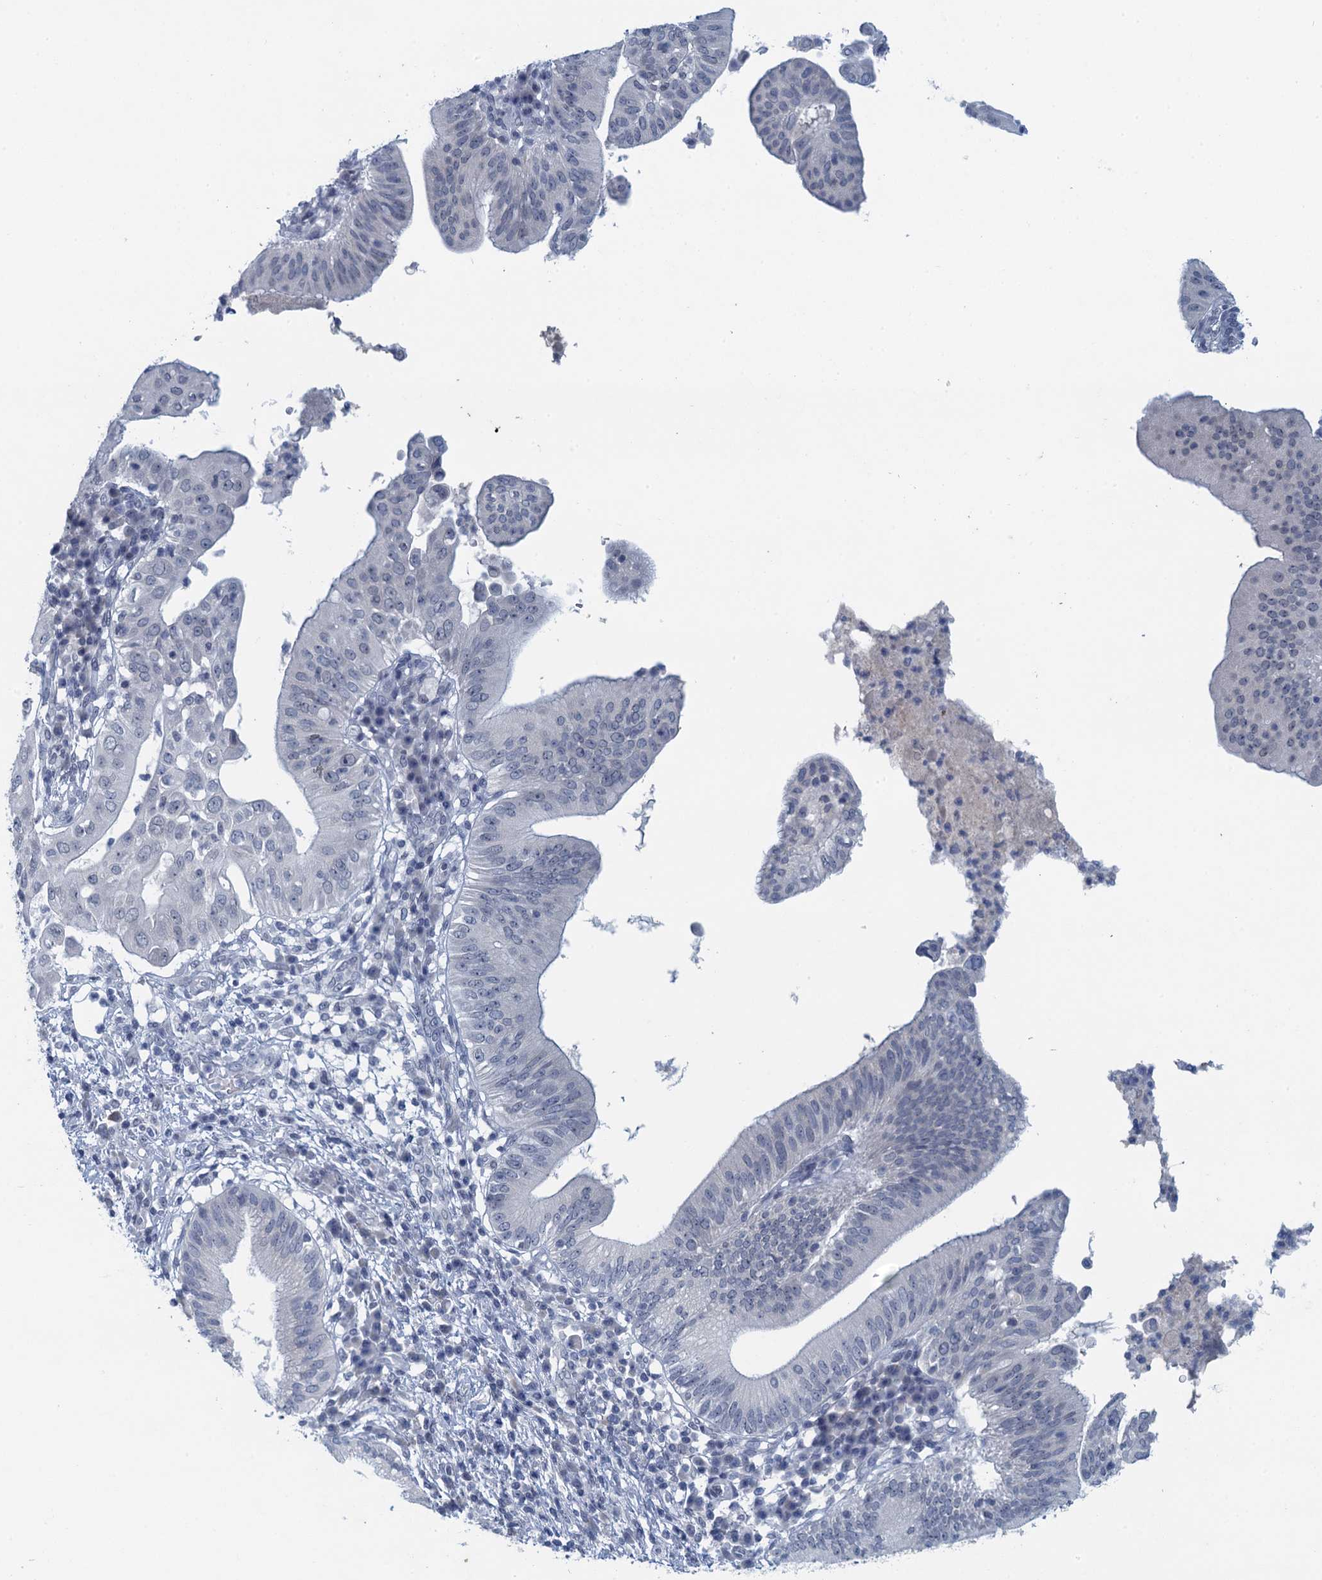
{"staining": {"intensity": "negative", "quantity": "none", "location": "none"}, "tissue": "pancreatic cancer", "cell_type": "Tumor cells", "image_type": "cancer", "snomed": [{"axis": "morphology", "description": "Adenocarcinoma, NOS"}, {"axis": "topography", "description": "Pancreas"}], "caption": "Immunohistochemical staining of pancreatic adenocarcinoma reveals no significant expression in tumor cells.", "gene": "ENSG00000131152", "patient": {"sex": "male", "age": 68}}